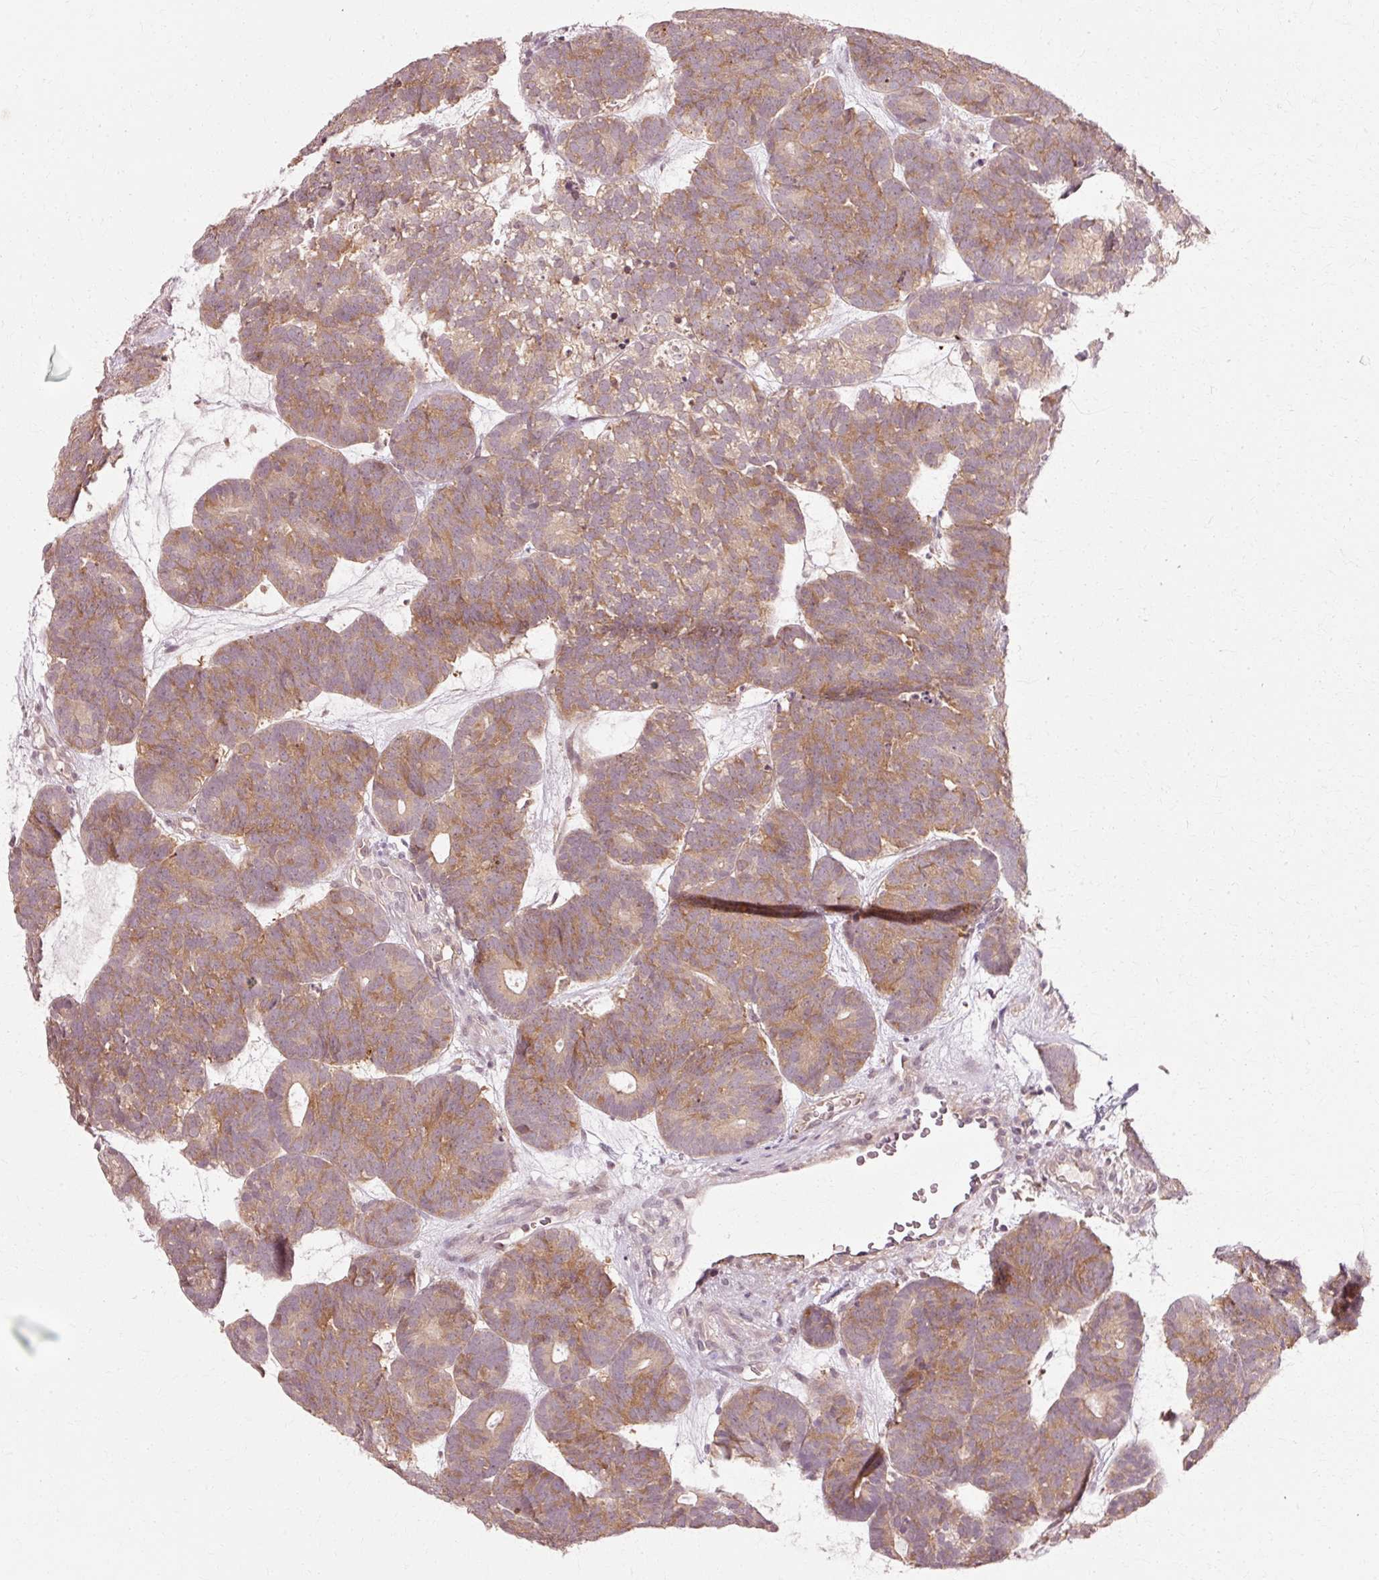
{"staining": {"intensity": "moderate", "quantity": ">75%", "location": "cytoplasmic/membranous"}, "tissue": "head and neck cancer", "cell_type": "Tumor cells", "image_type": "cancer", "snomed": [{"axis": "morphology", "description": "Adenocarcinoma, NOS"}, {"axis": "topography", "description": "Head-Neck"}], "caption": "A micrograph showing moderate cytoplasmic/membranous positivity in approximately >75% of tumor cells in head and neck adenocarcinoma, as visualized by brown immunohistochemical staining.", "gene": "RGPD5", "patient": {"sex": "female", "age": 81}}